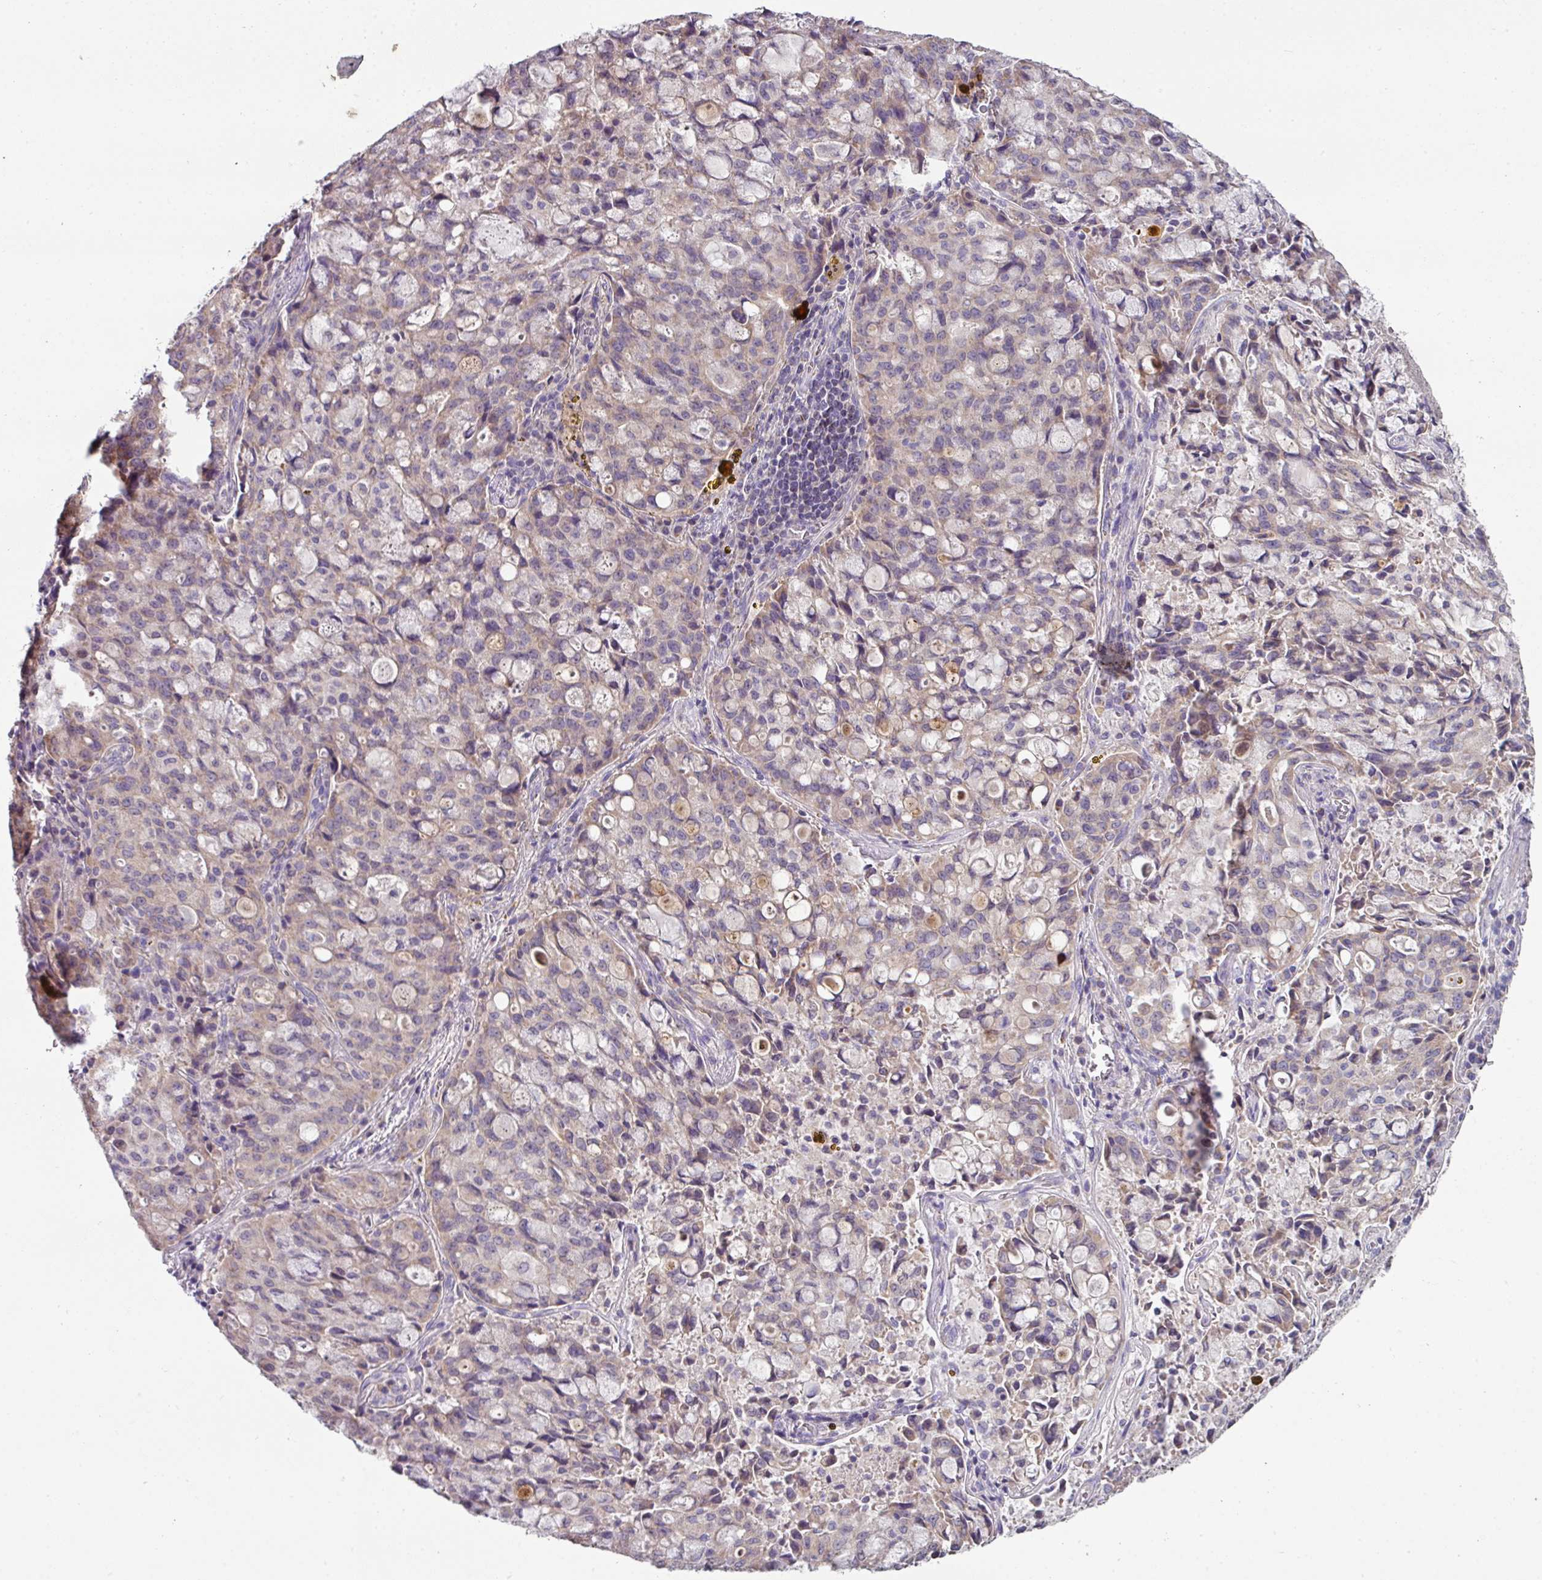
{"staining": {"intensity": "negative", "quantity": "none", "location": "none"}, "tissue": "lung cancer", "cell_type": "Tumor cells", "image_type": "cancer", "snomed": [{"axis": "morphology", "description": "Adenocarcinoma, NOS"}, {"axis": "topography", "description": "Lung"}], "caption": "Photomicrograph shows no significant protein positivity in tumor cells of lung cancer (adenocarcinoma).", "gene": "LRRC9", "patient": {"sex": "female", "age": 44}}